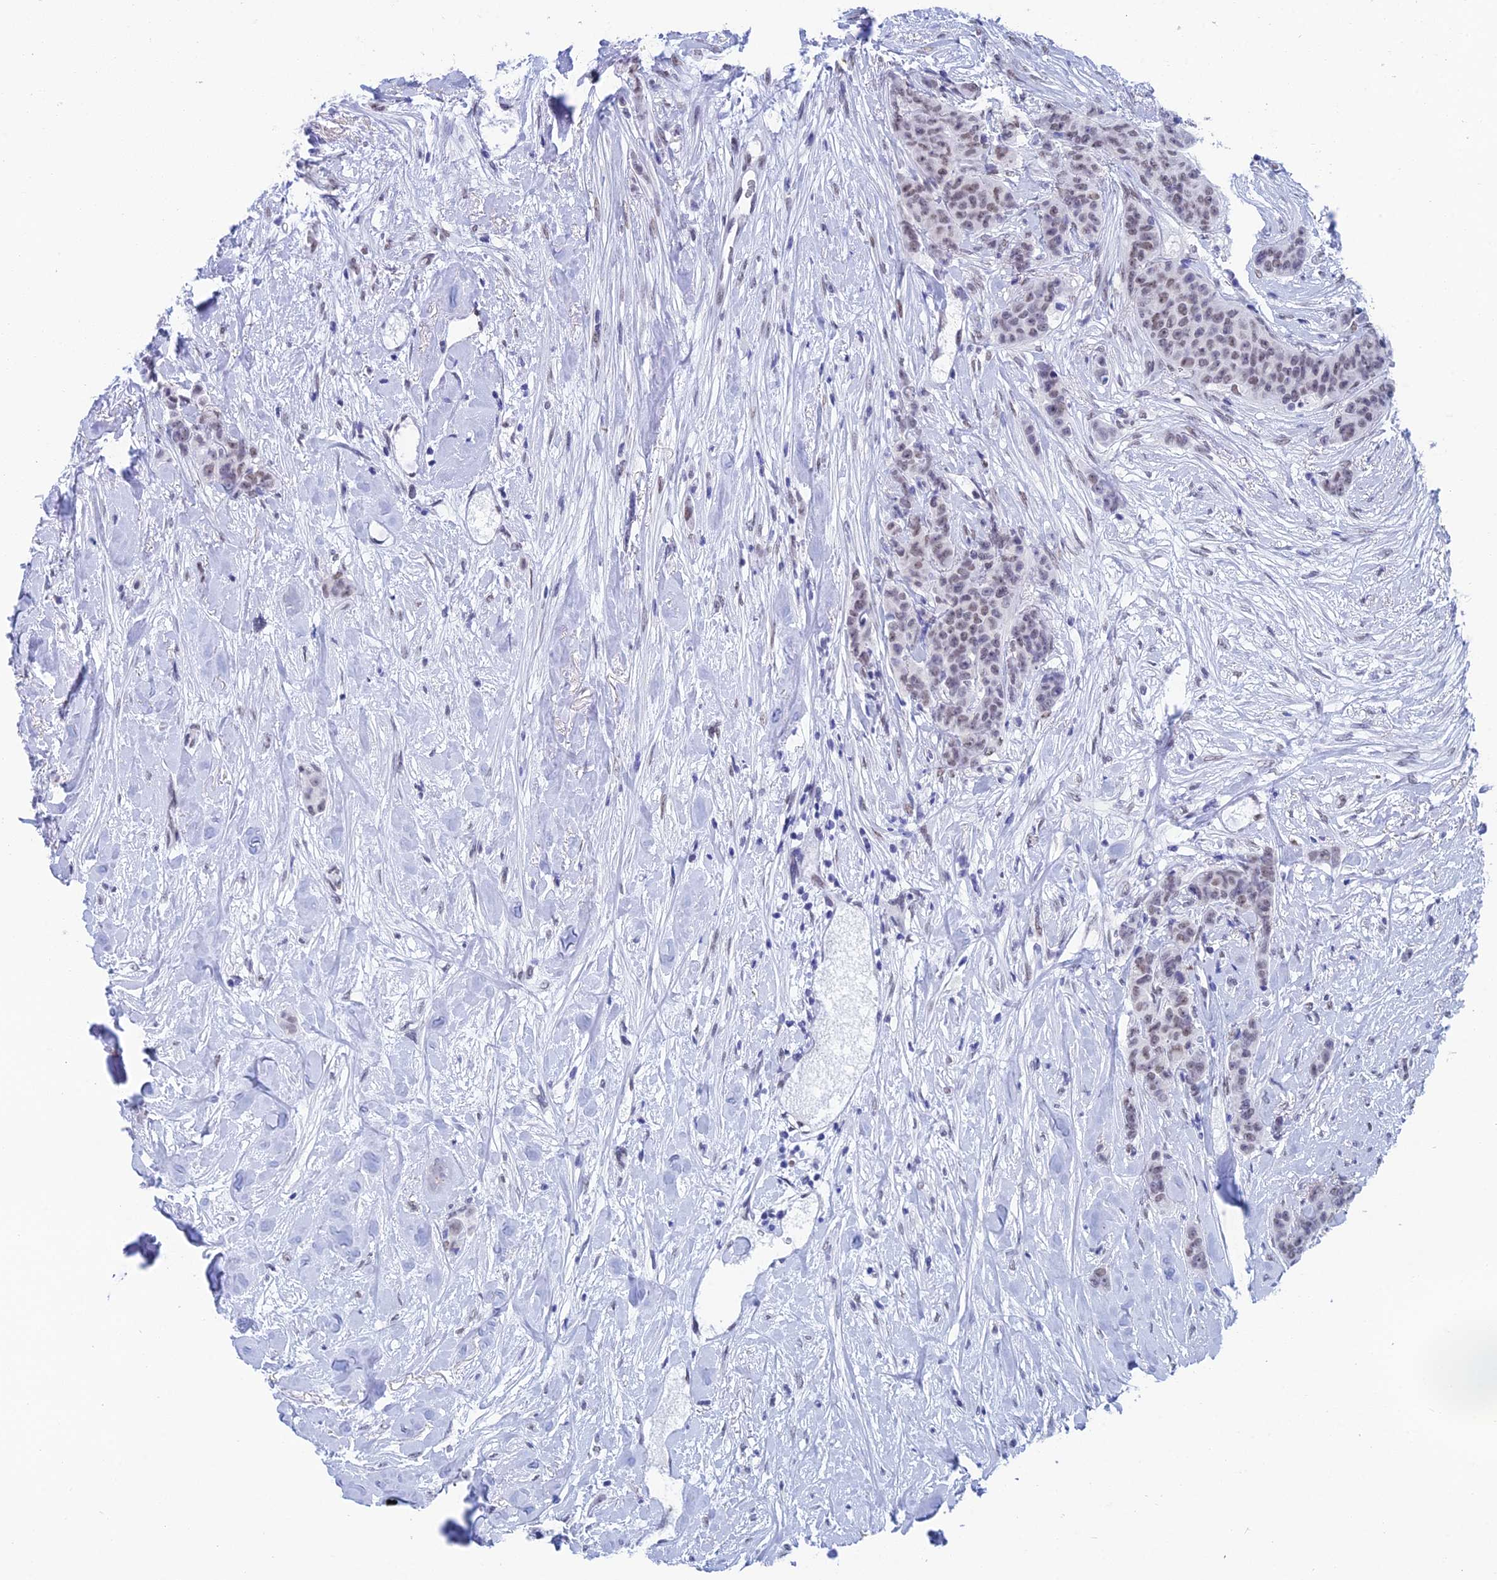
{"staining": {"intensity": "weak", "quantity": ">75%", "location": "nuclear"}, "tissue": "breast cancer", "cell_type": "Tumor cells", "image_type": "cancer", "snomed": [{"axis": "morphology", "description": "Duct carcinoma"}, {"axis": "topography", "description": "Breast"}], "caption": "A low amount of weak nuclear expression is present in approximately >75% of tumor cells in invasive ductal carcinoma (breast) tissue.", "gene": "NABP2", "patient": {"sex": "female", "age": 40}}